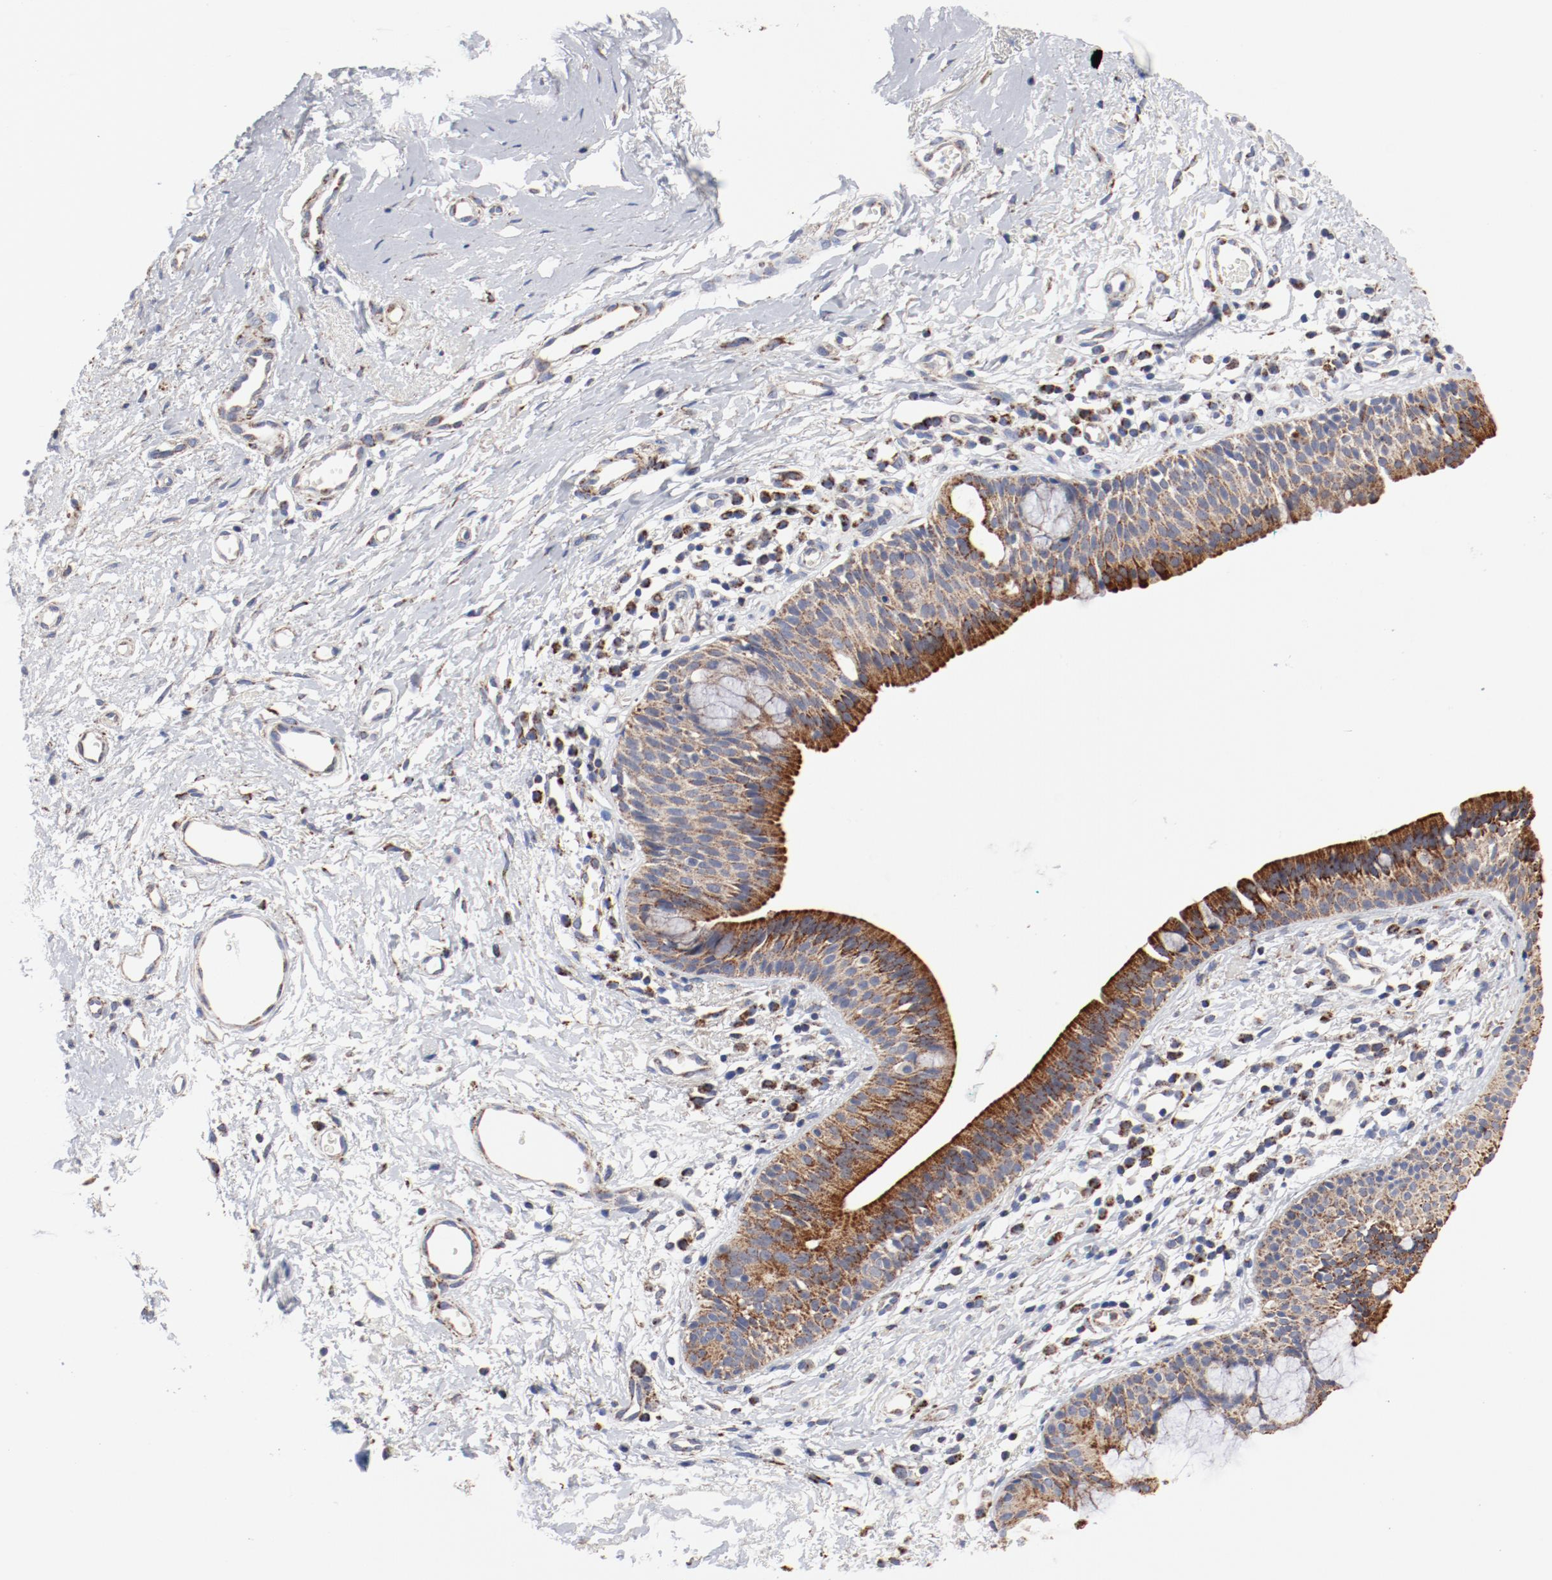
{"staining": {"intensity": "strong", "quantity": "25%-75%", "location": "cytoplasmic/membranous"}, "tissue": "nasopharynx", "cell_type": "Respiratory epithelial cells", "image_type": "normal", "snomed": [{"axis": "morphology", "description": "Normal tissue, NOS"}, {"axis": "morphology", "description": "Basal cell carcinoma"}, {"axis": "topography", "description": "Cartilage tissue"}, {"axis": "topography", "description": "Nasopharynx"}, {"axis": "topography", "description": "Oral tissue"}], "caption": "A brown stain shows strong cytoplasmic/membranous staining of a protein in respiratory epithelial cells of benign human nasopharynx. The staining was performed using DAB to visualize the protein expression in brown, while the nuclei were stained in blue with hematoxylin (Magnification: 20x).", "gene": "NDUFV2", "patient": {"sex": "female", "age": 77}}